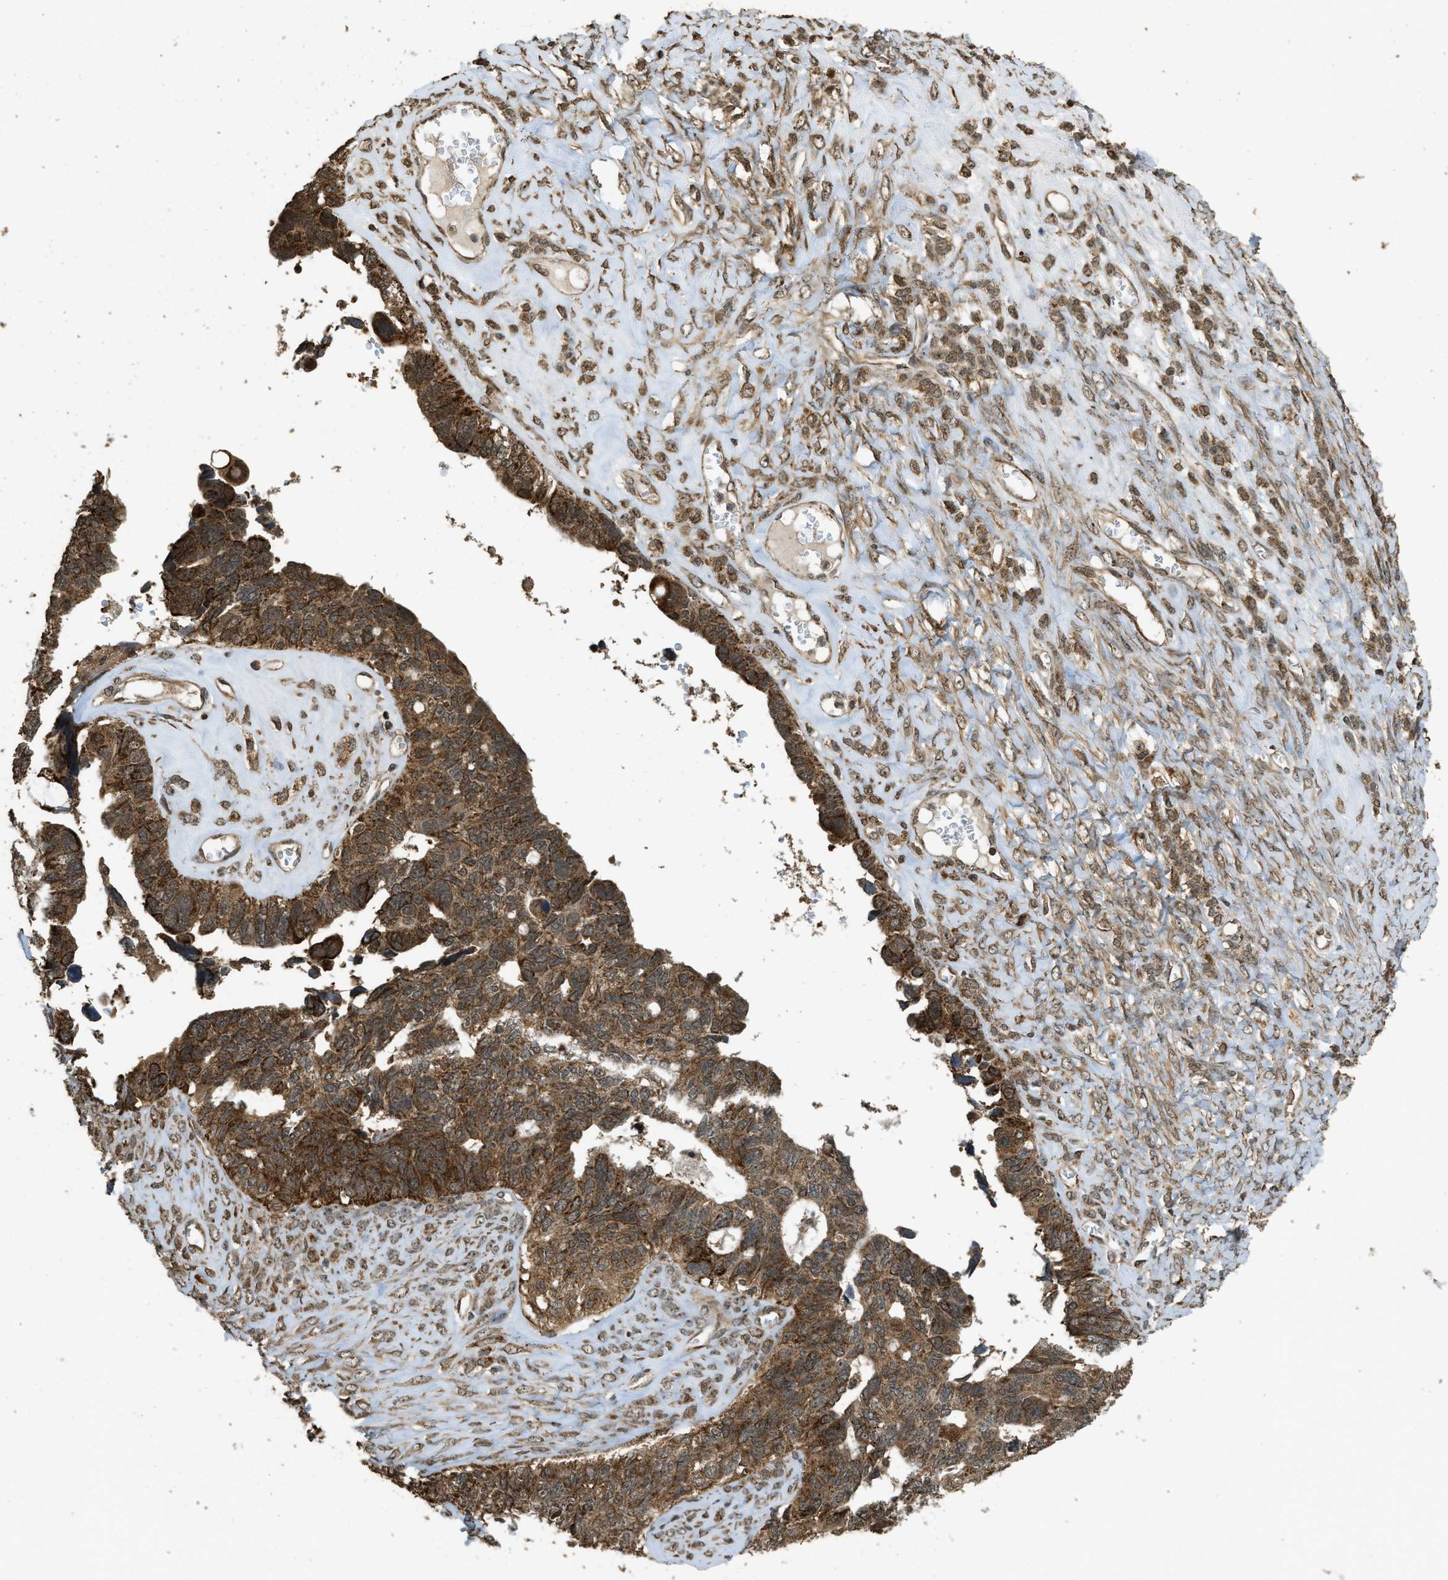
{"staining": {"intensity": "moderate", "quantity": ">75%", "location": "cytoplasmic/membranous"}, "tissue": "ovarian cancer", "cell_type": "Tumor cells", "image_type": "cancer", "snomed": [{"axis": "morphology", "description": "Cystadenocarcinoma, serous, NOS"}, {"axis": "topography", "description": "Ovary"}], "caption": "Immunohistochemistry of human ovarian cancer shows medium levels of moderate cytoplasmic/membranous expression in approximately >75% of tumor cells.", "gene": "CTPS1", "patient": {"sex": "female", "age": 79}}